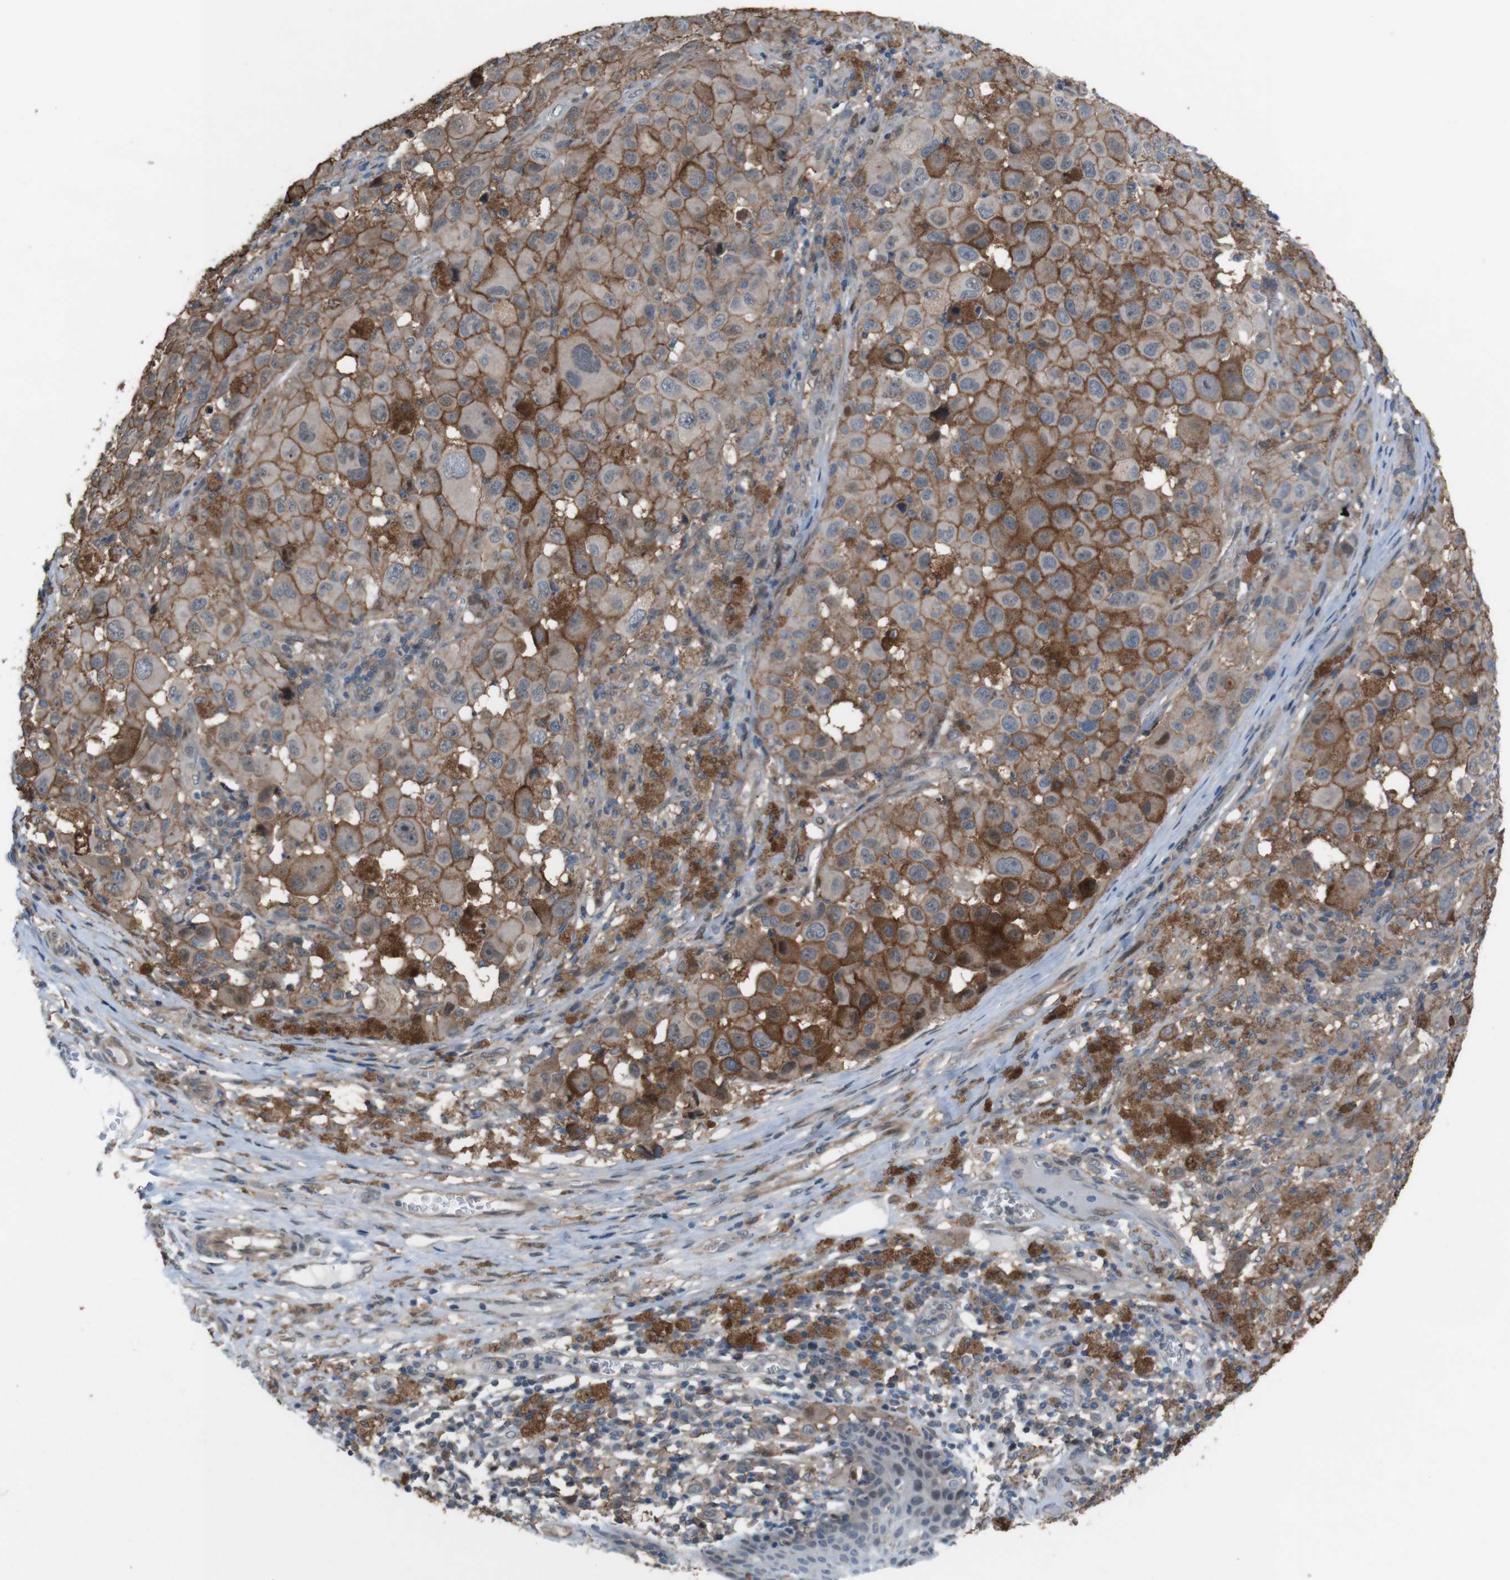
{"staining": {"intensity": "moderate", "quantity": ">75%", "location": "cytoplasmic/membranous"}, "tissue": "melanoma", "cell_type": "Tumor cells", "image_type": "cancer", "snomed": [{"axis": "morphology", "description": "Malignant melanoma, NOS"}, {"axis": "topography", "description": "Skin"}], "caption": "High-power microscopy captured an immunohistochemistry (IHC) photomicrograph of malignant melanoma, revealing moderate cytoplasmic/membranous expression in approximately >75% of tumor cells. (DAB (3,3'-diaminobenzidine) IHC with brightfield microscopy, high magnification).", "gene": "ATP2B1", "patient": {"sex": "male", "age": 96}}